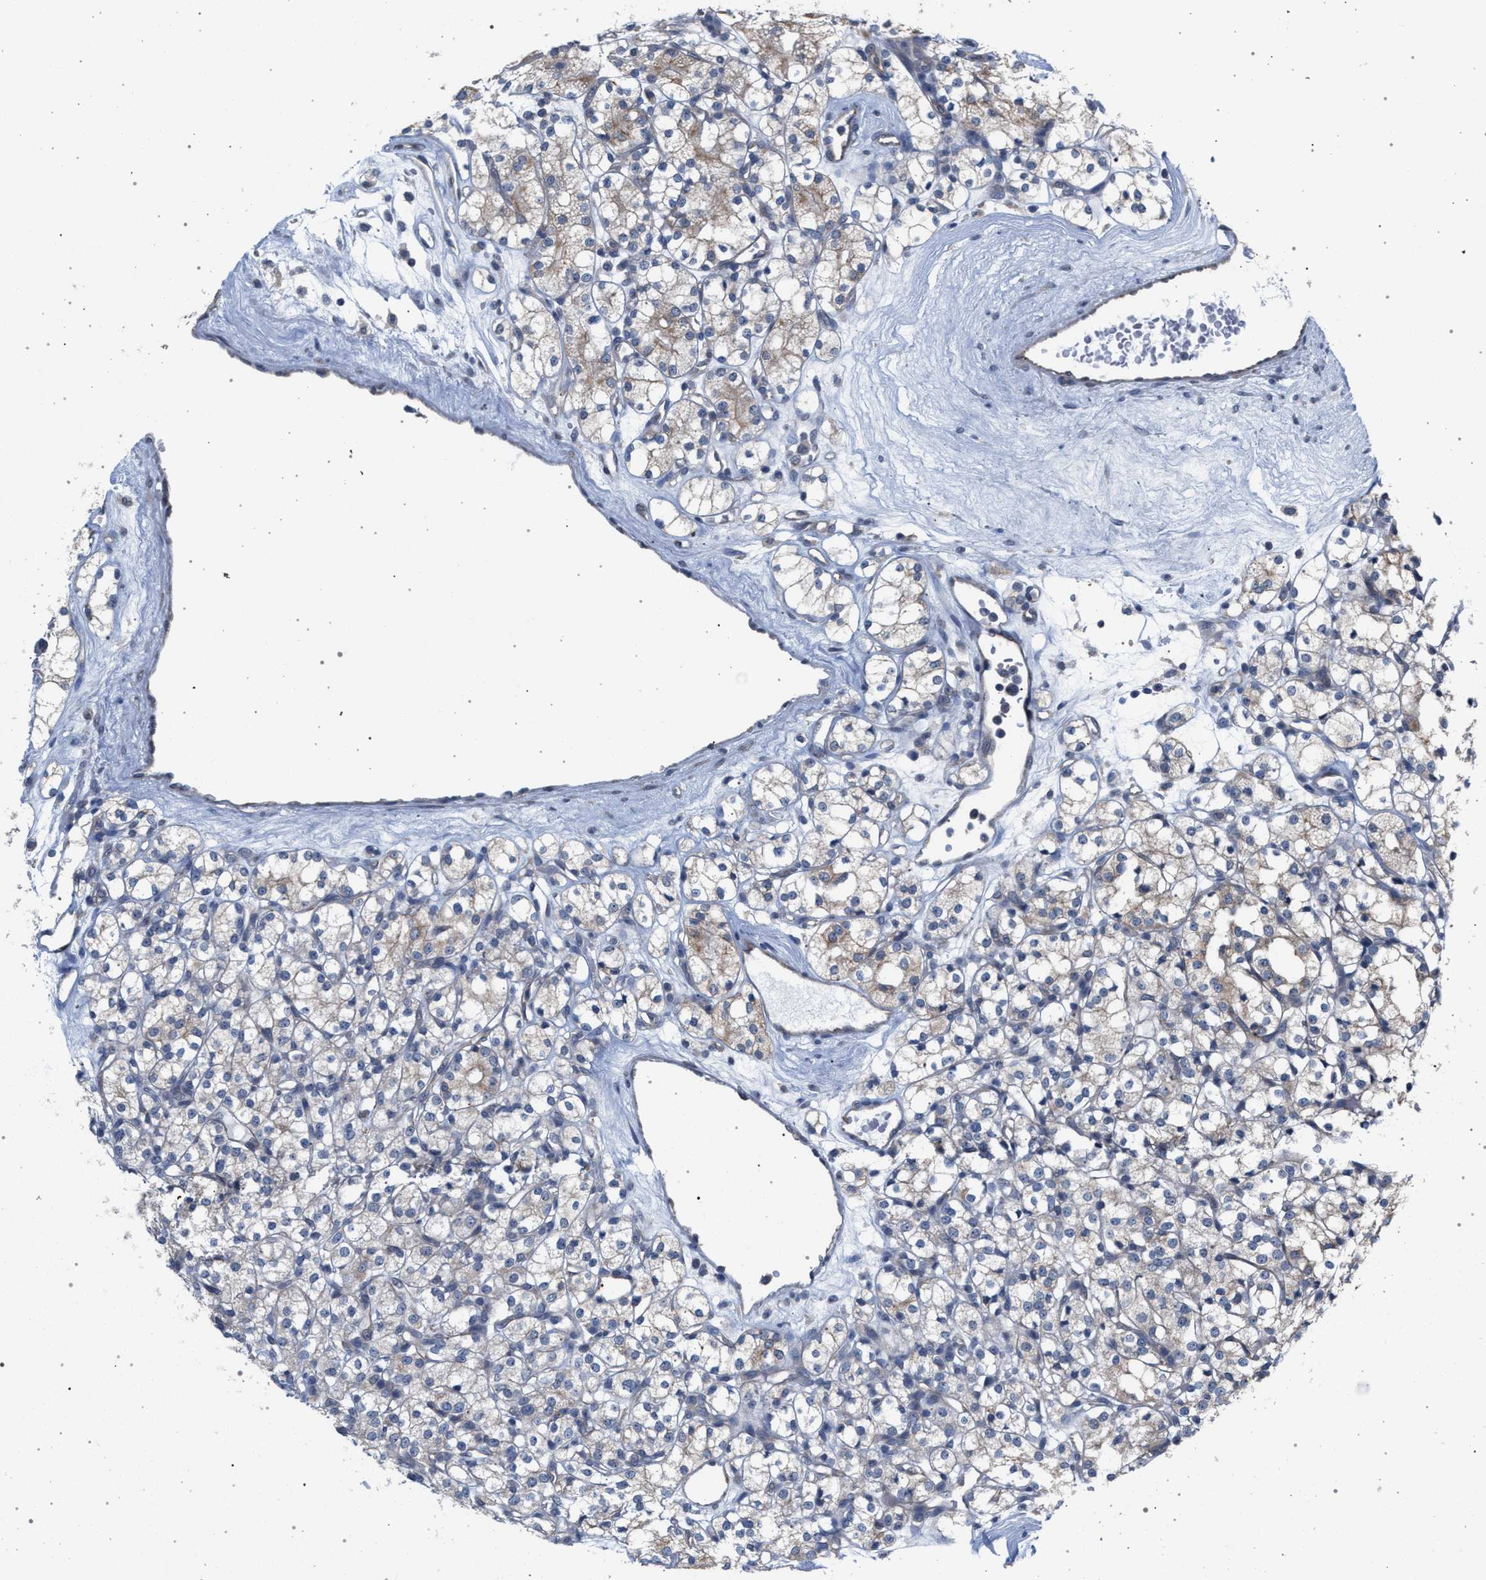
{"staining": {"intensity": "negative", "quantity": "none", "location": "none"}, "tissue": "renal cancer", "cell_type": "Tumor cells", "image_type": "cancer", "snomed": [{"axis": "morphology", "description": "Adenocarcinoma, NOS"}, {"axis": "topography", "description": "Kidney"}], "caption": "Tumor cells show no significant protein expression in adenocarcinoma (renal). (DAB immunohistochemistry (IHC), high magnification).", "gene": "ARPC5L", "patient": {"sex": "male", "age": 77}}